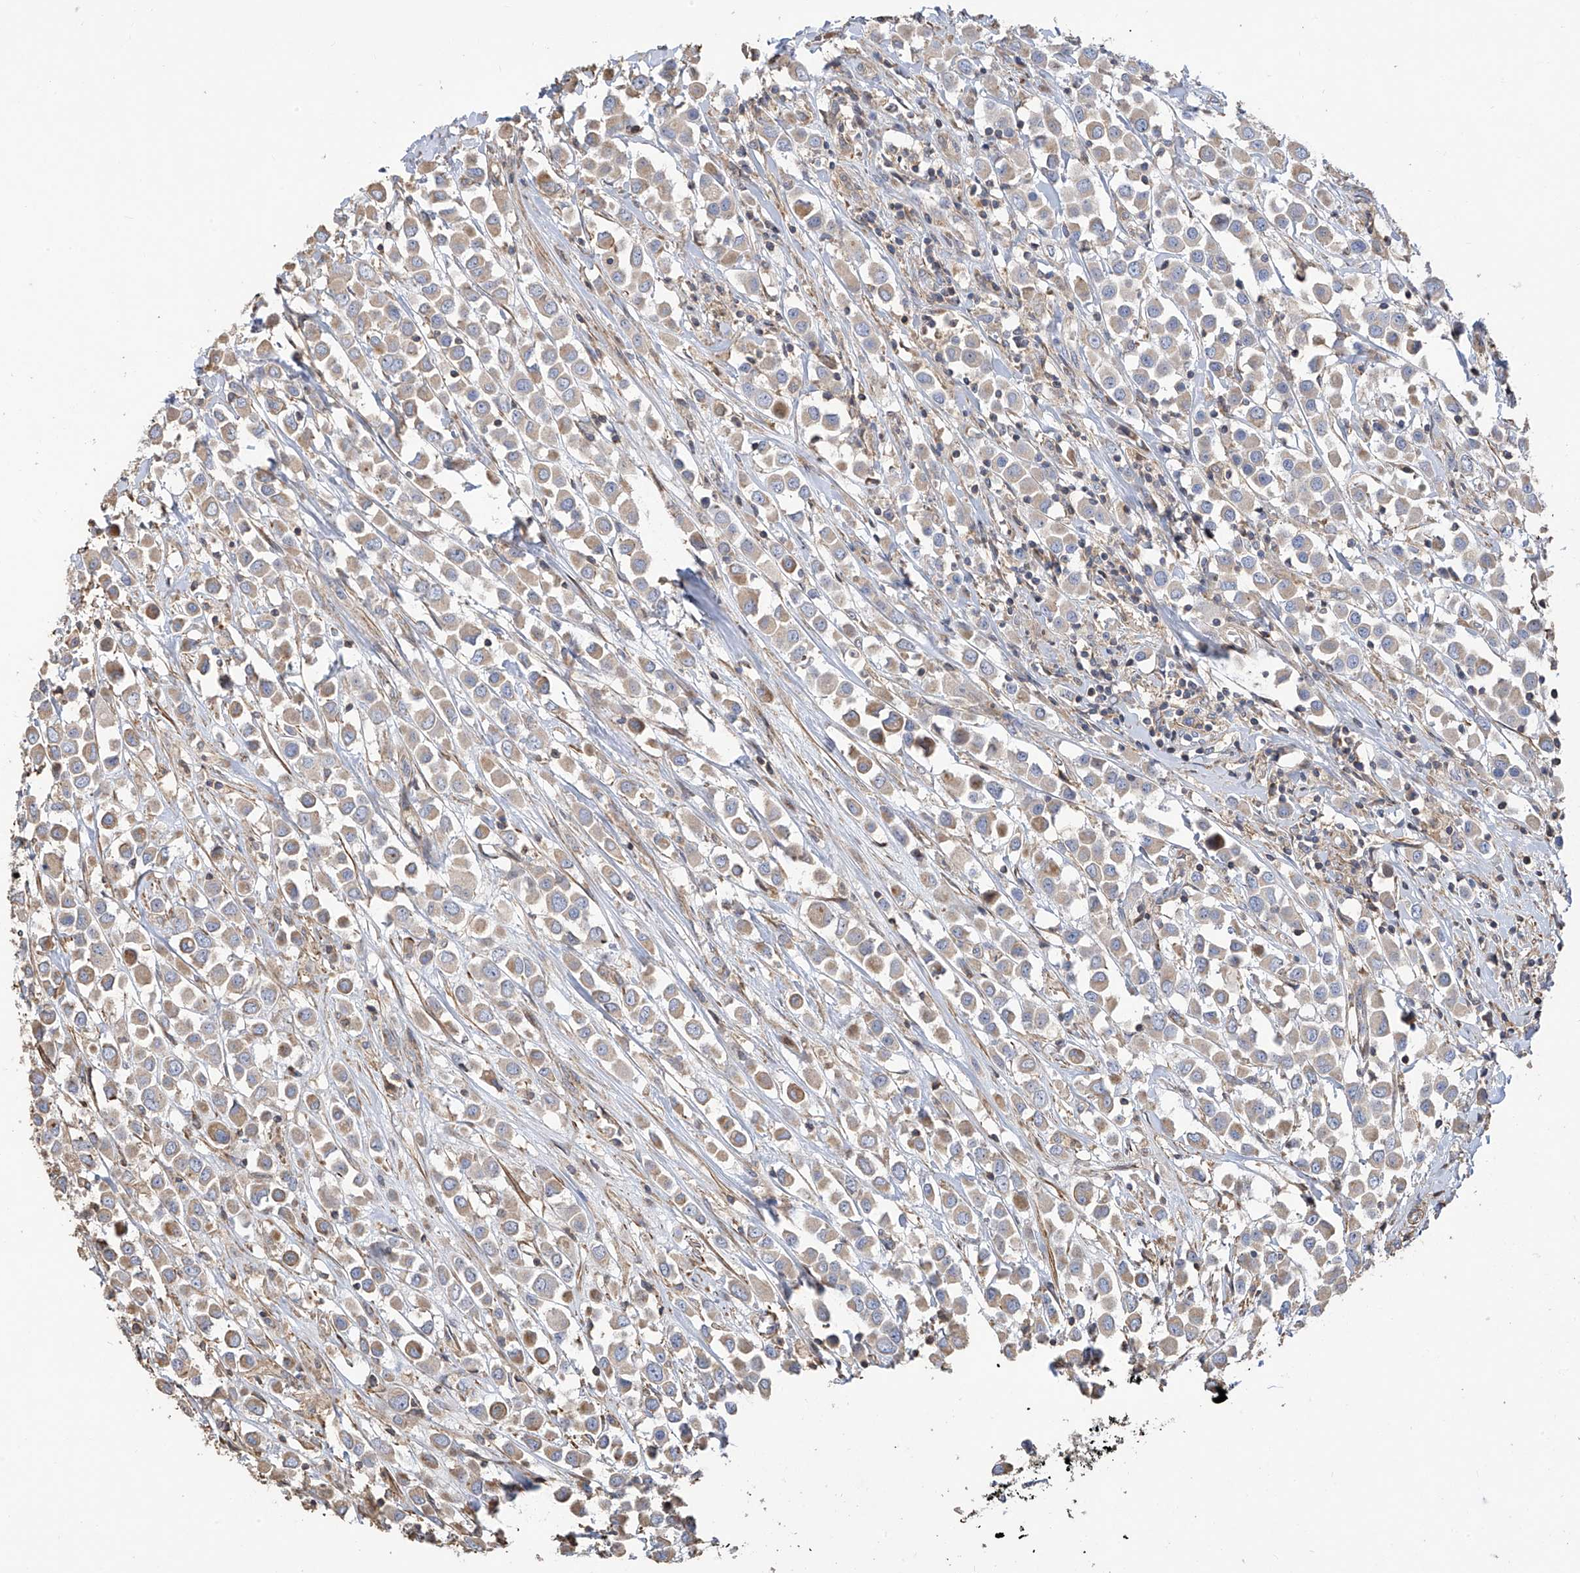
{"staining": {"intensity": "moderate", "quantity": ">75%", "location": "cytoplasmic/membranous"}, "tissue": "breast cancer", "cell_type": "Tumor cells", "image_type": "cancer", "snomed": [{"axis": "morphology", "description": "Duct carcinoma"}, {"axis": "topography", "description": "Breast"}], "caption": "Intraductal carcinoma (breast) stained for a protein exhibits moderate cytoplasmic/membranous positivity in tumor cells.", "gene": "SLC43A3", "patient": {"sex": "female", "age": 61}}